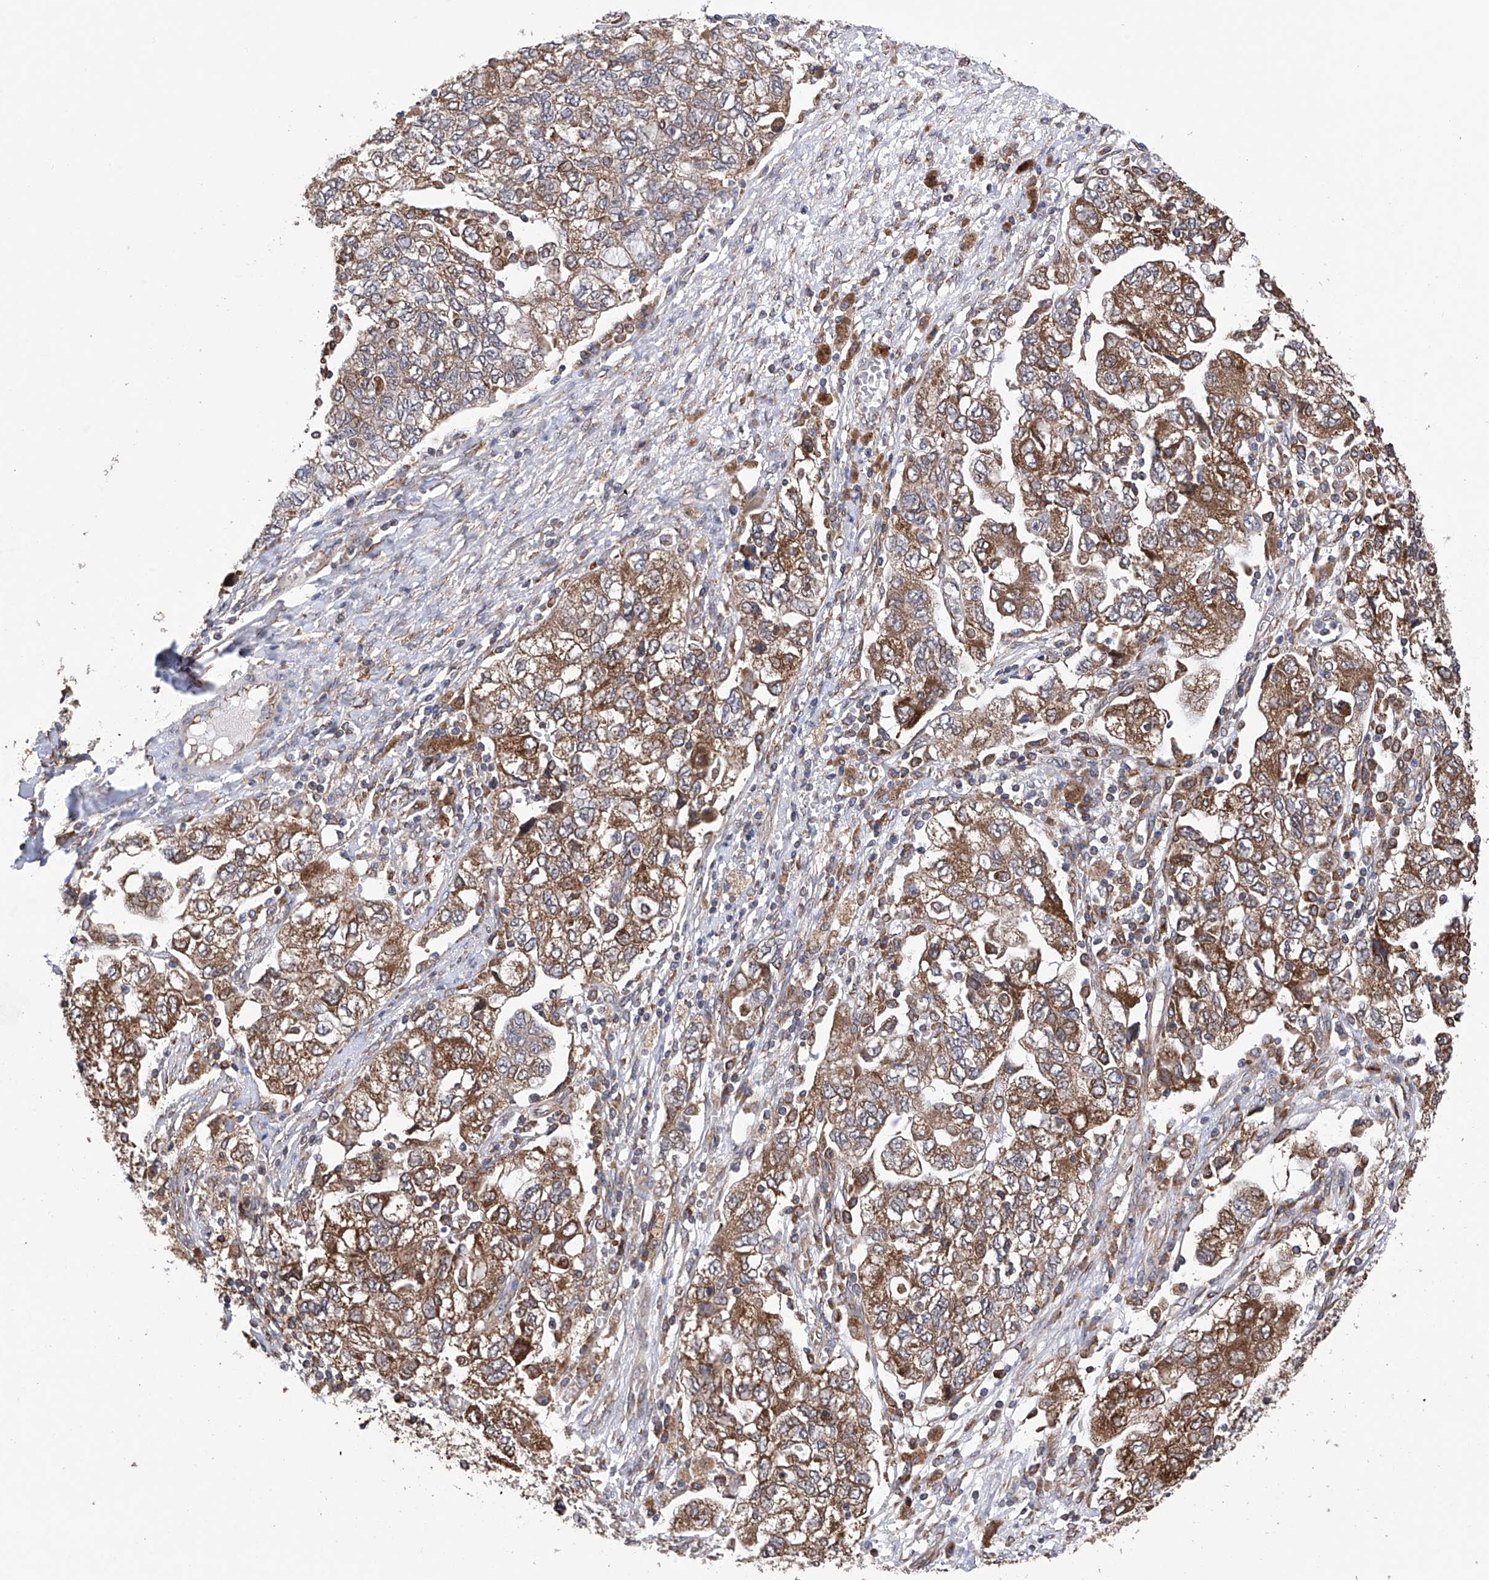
{"staining": {"intensity": "moderate", "quantity": ">75%", "location": "cytoplasmic/membranous"}, "tissue": "ovarian cancer", "cell_type": "Tumor cells", "image_type": "cancer", "snomed": [{"axis": "morphology", "description": "Carcinoma, NOS"}, {"axis": "morphology", "description": "Cystadenocarcinoma, serous, NOS"}, {"axis": "topography", "description": "Ovary"}], "caption": "Protein staining exhibits moderate cytoplasmic/membranous positivity in approximately >75% of tumor cells in ovarian cancer (carcinoma).", "gene": "DNAH8", "patient": {"sex": "female", "age": 69}}